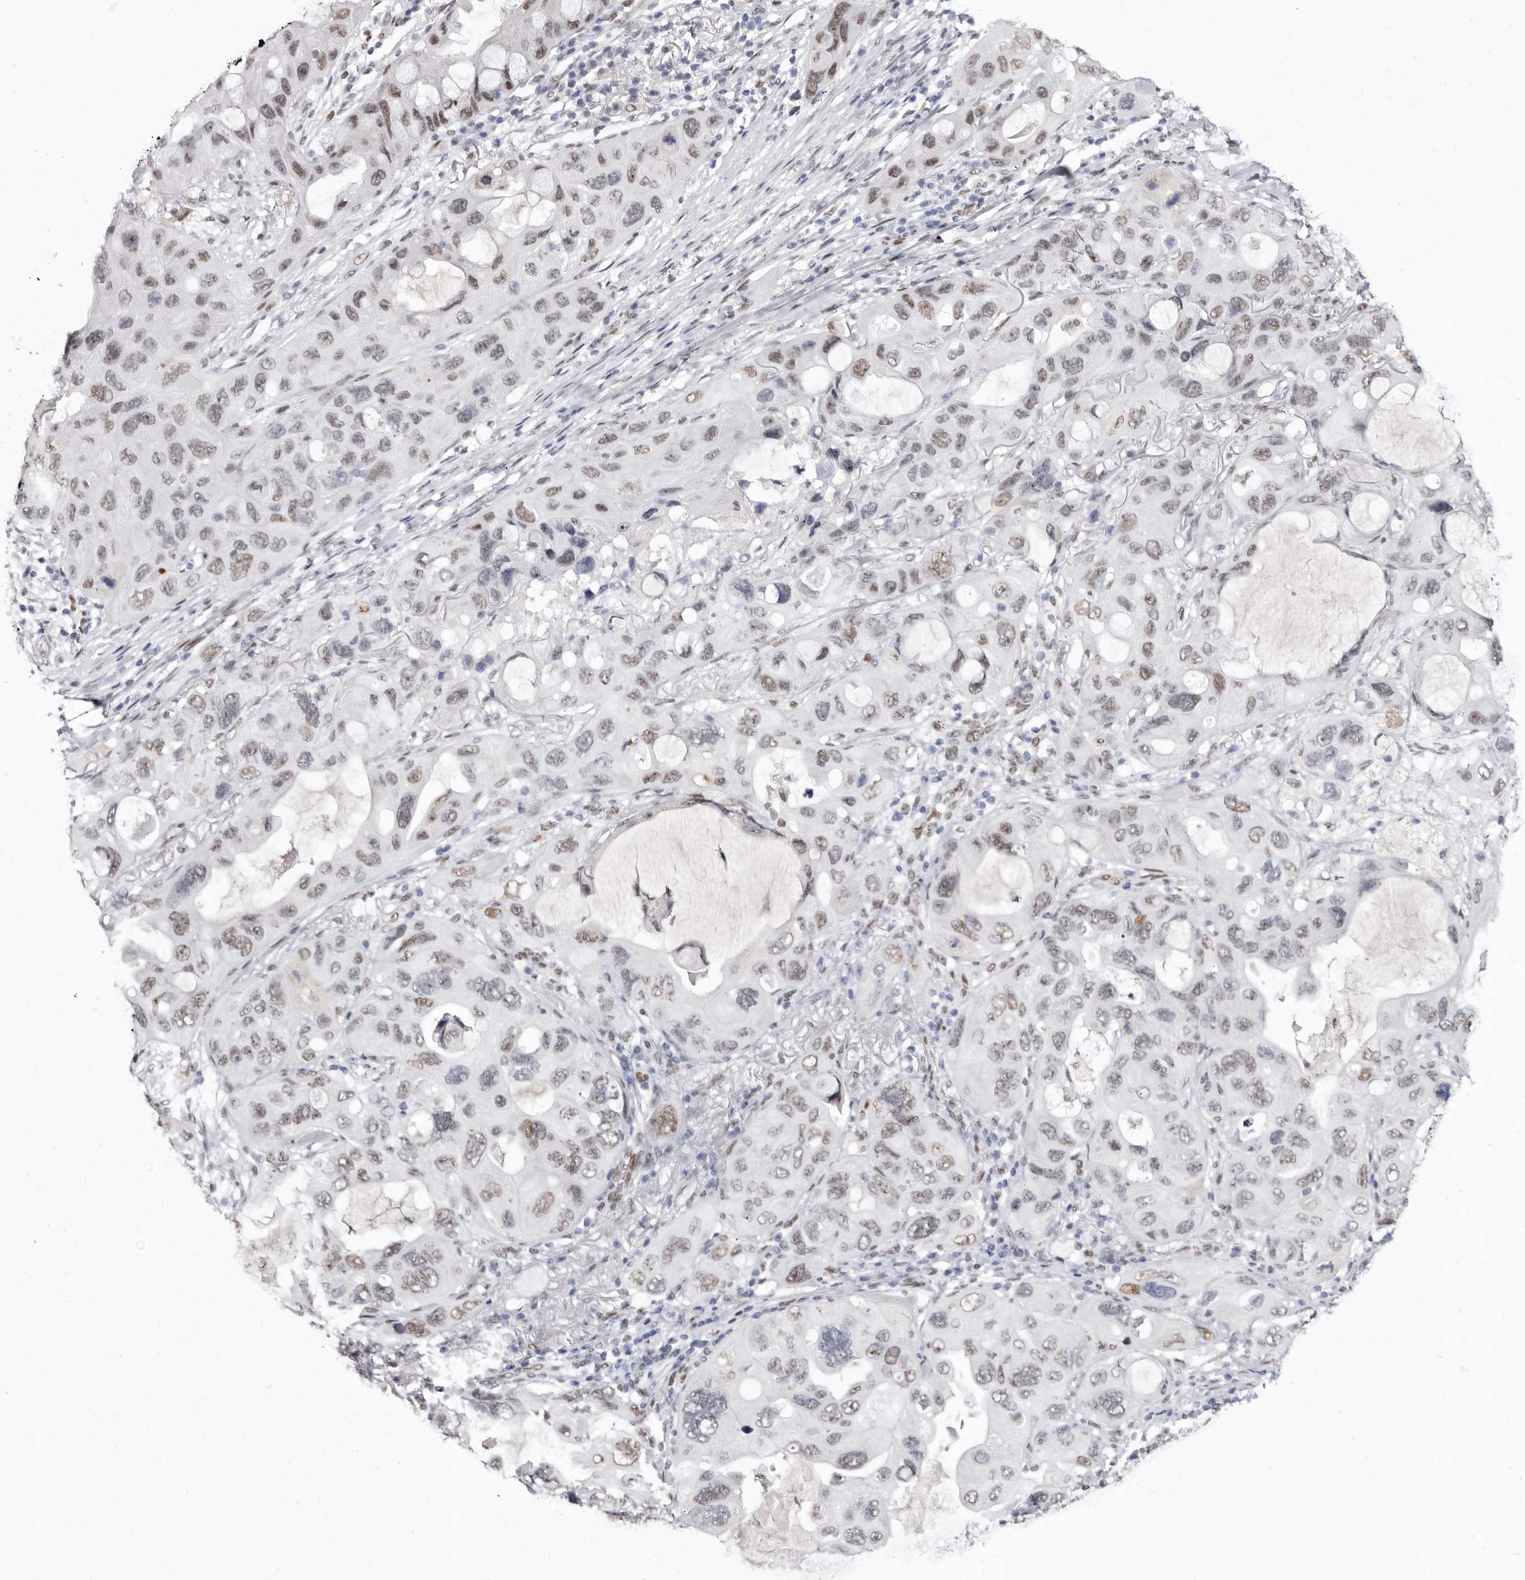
{"staining": {"intensity": "weak", "quantity": "25%-75%", "location": "nuclear"}, "tissue": "lung cancer", "cell_type": "Tumor cells", "image_type": "cancer", "snomed": [{"axis": "morphology", "description": "Squamous cell carcinoma, NOS"}, {"axis": "topography", "description": "Lung"}], "caption": "Lung squamous cell carcinoma stained for a protein reveals weak nuclear positivity in tumor cells.", "gene": "ZNF326", "patient": {"sex": "female", "age": 73}}